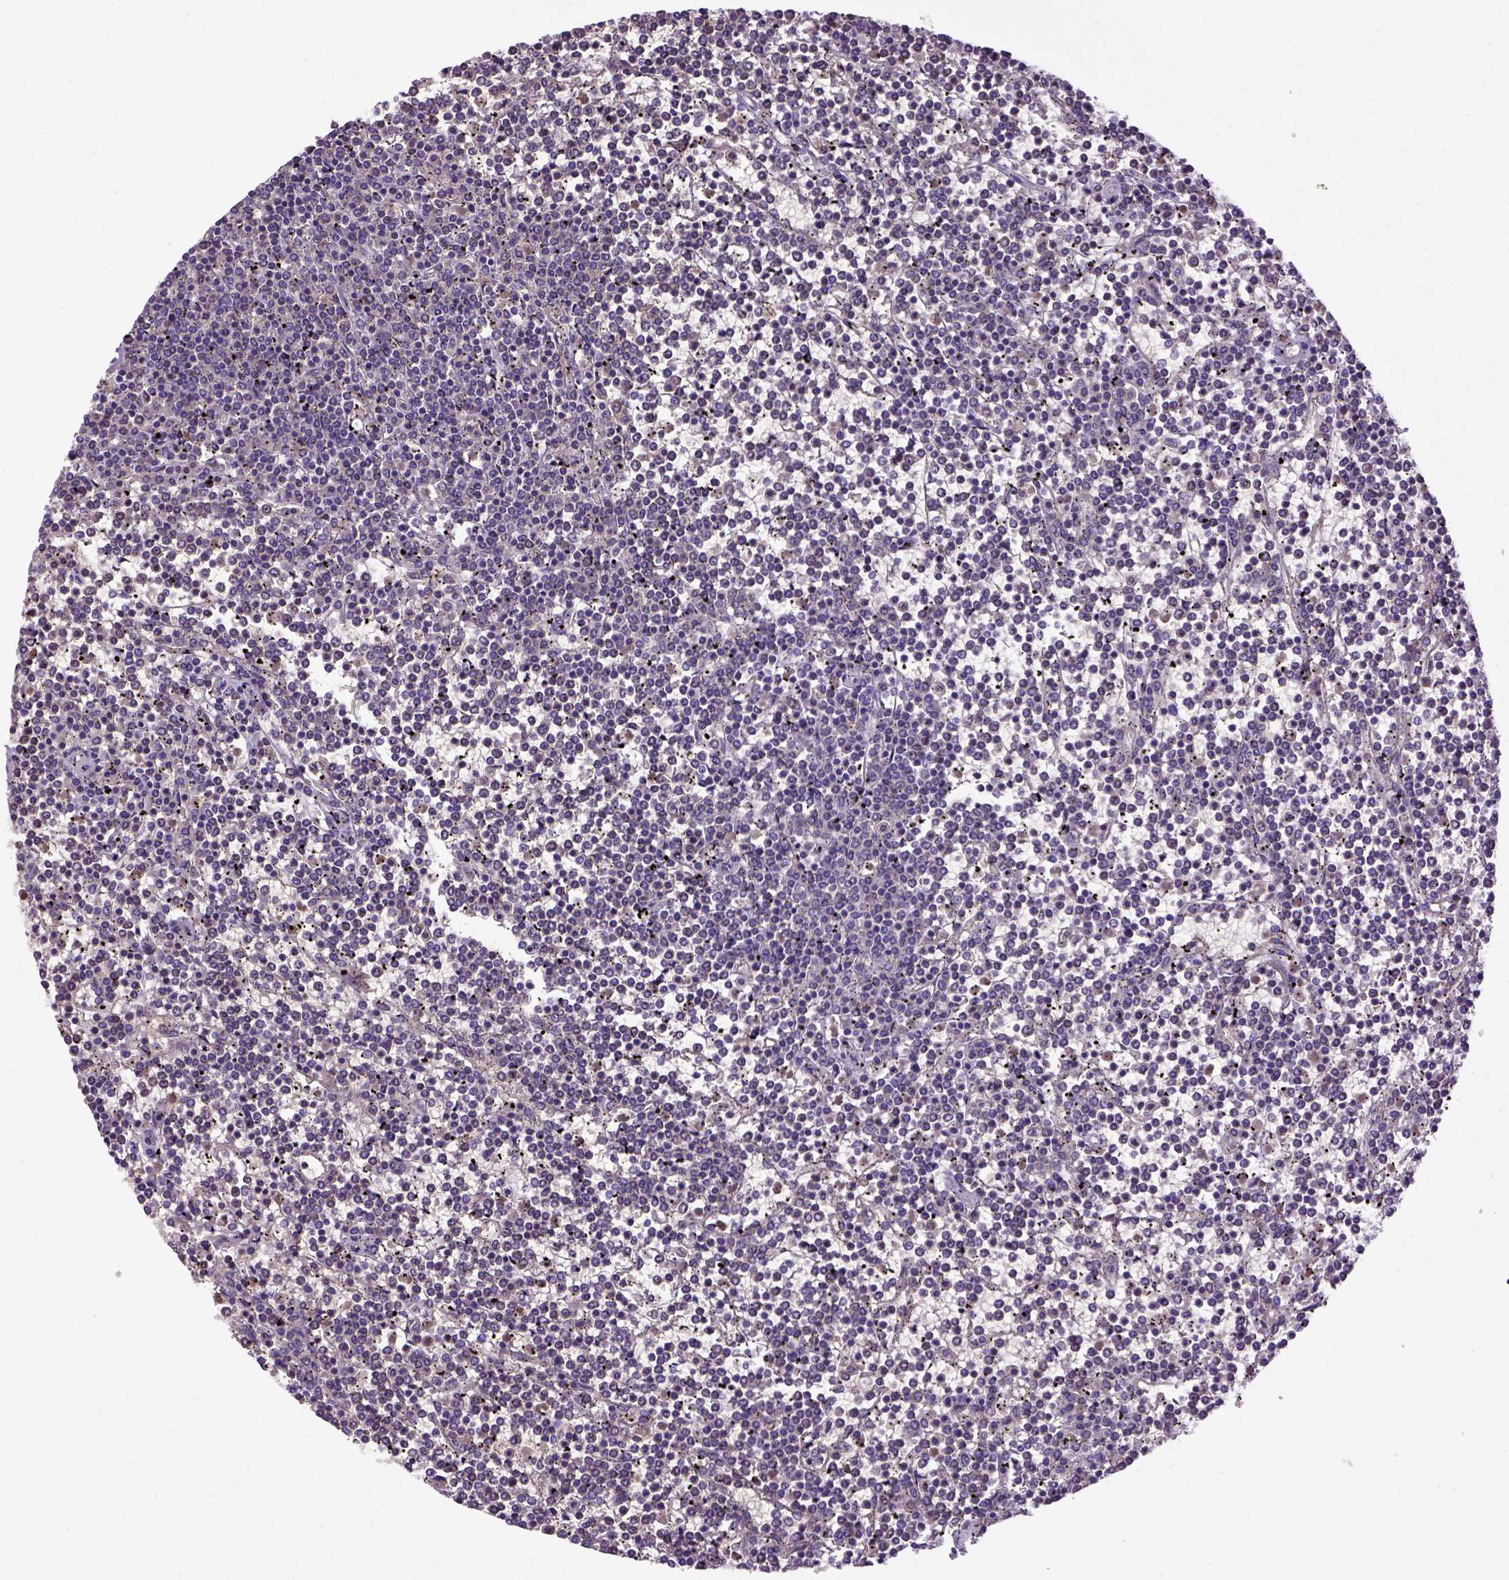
{"staining": {"intensity": "negative", "quantity": "none", "location": "none"}, "tissue": "lymphoma", "cell_type": "Tumor cells", "image_type": "cancer", "snomed": [{"axis": "morphology", "description": "Malignant lymphoma, non-Hodgkin's type, Low grade"}, {"axis": "topography", "description": "Spleen"}], "caption": "A micrograph of malignant lymphoma, non-Hodgkin's type (low-grade) stained for a protein exhibits no brown staining in tumor cells. (IHC, brightfield microscopy, high magnification).", "gene": "ADAM12", "patient": {"sex": "female", "age": 19}}